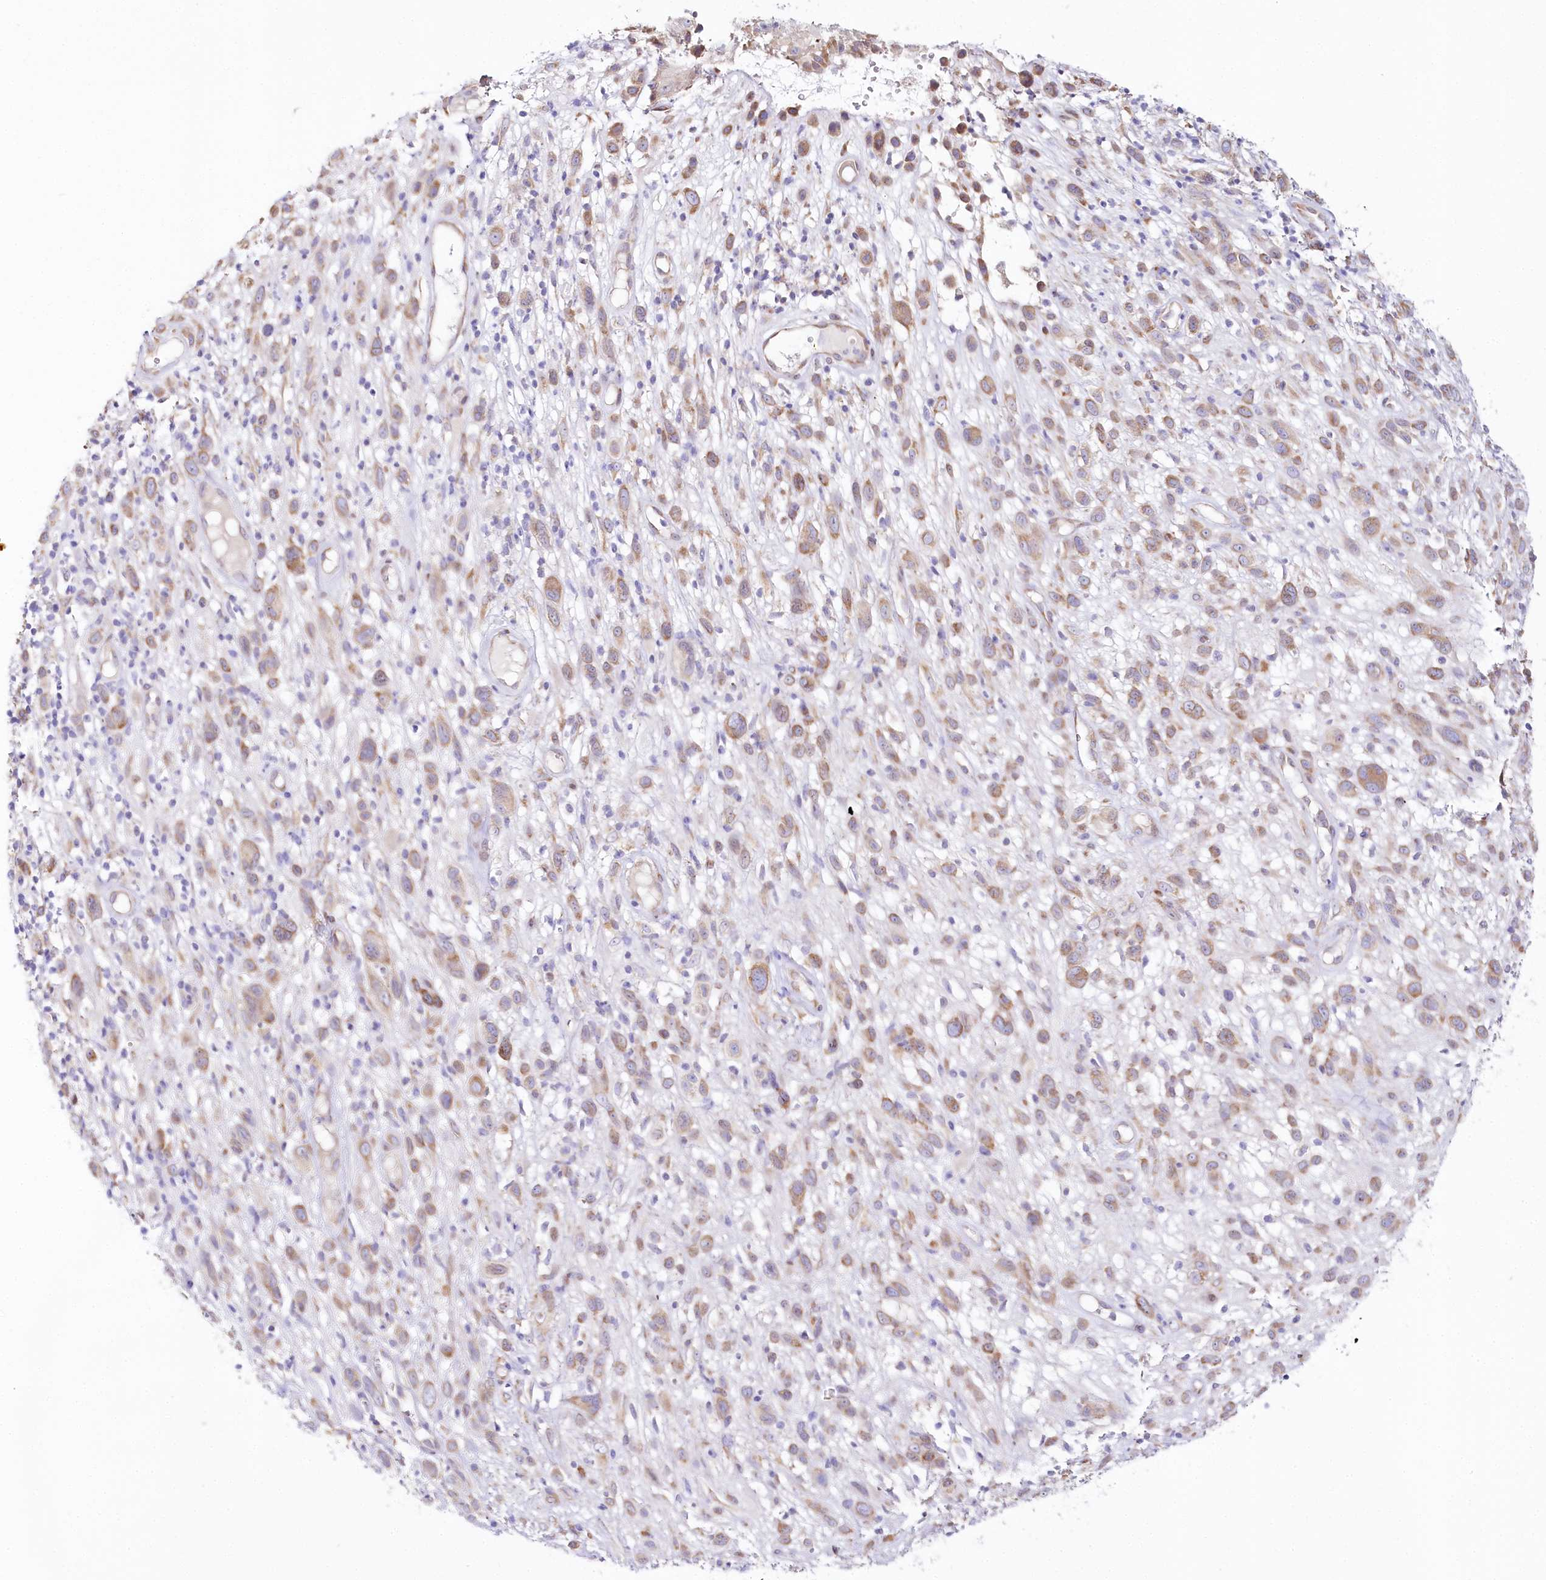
{"staining": {"intensity": "moderate", "quantity": "25%-75%", "location": "cytoplasmic/membranous"}, "tissue": "melanoma", "cell_type": "Tumor cells", "image_type": "cancer", "snomed": [{"axis": "morphology", "description": "Malignant melanoma, NOS"}, {"axis": "topography", "description": "Skin of trunk"}], "caption": "DAB (3,3'-diaminobenzidine) immunohistochemical staining of human malignant melanoma displays moderate cytoplasmic/membranous protein positivity in about 25%-75% of tumor cells.", "gene": "CSN3", "patient": {"sex": "male", "age": 71}}